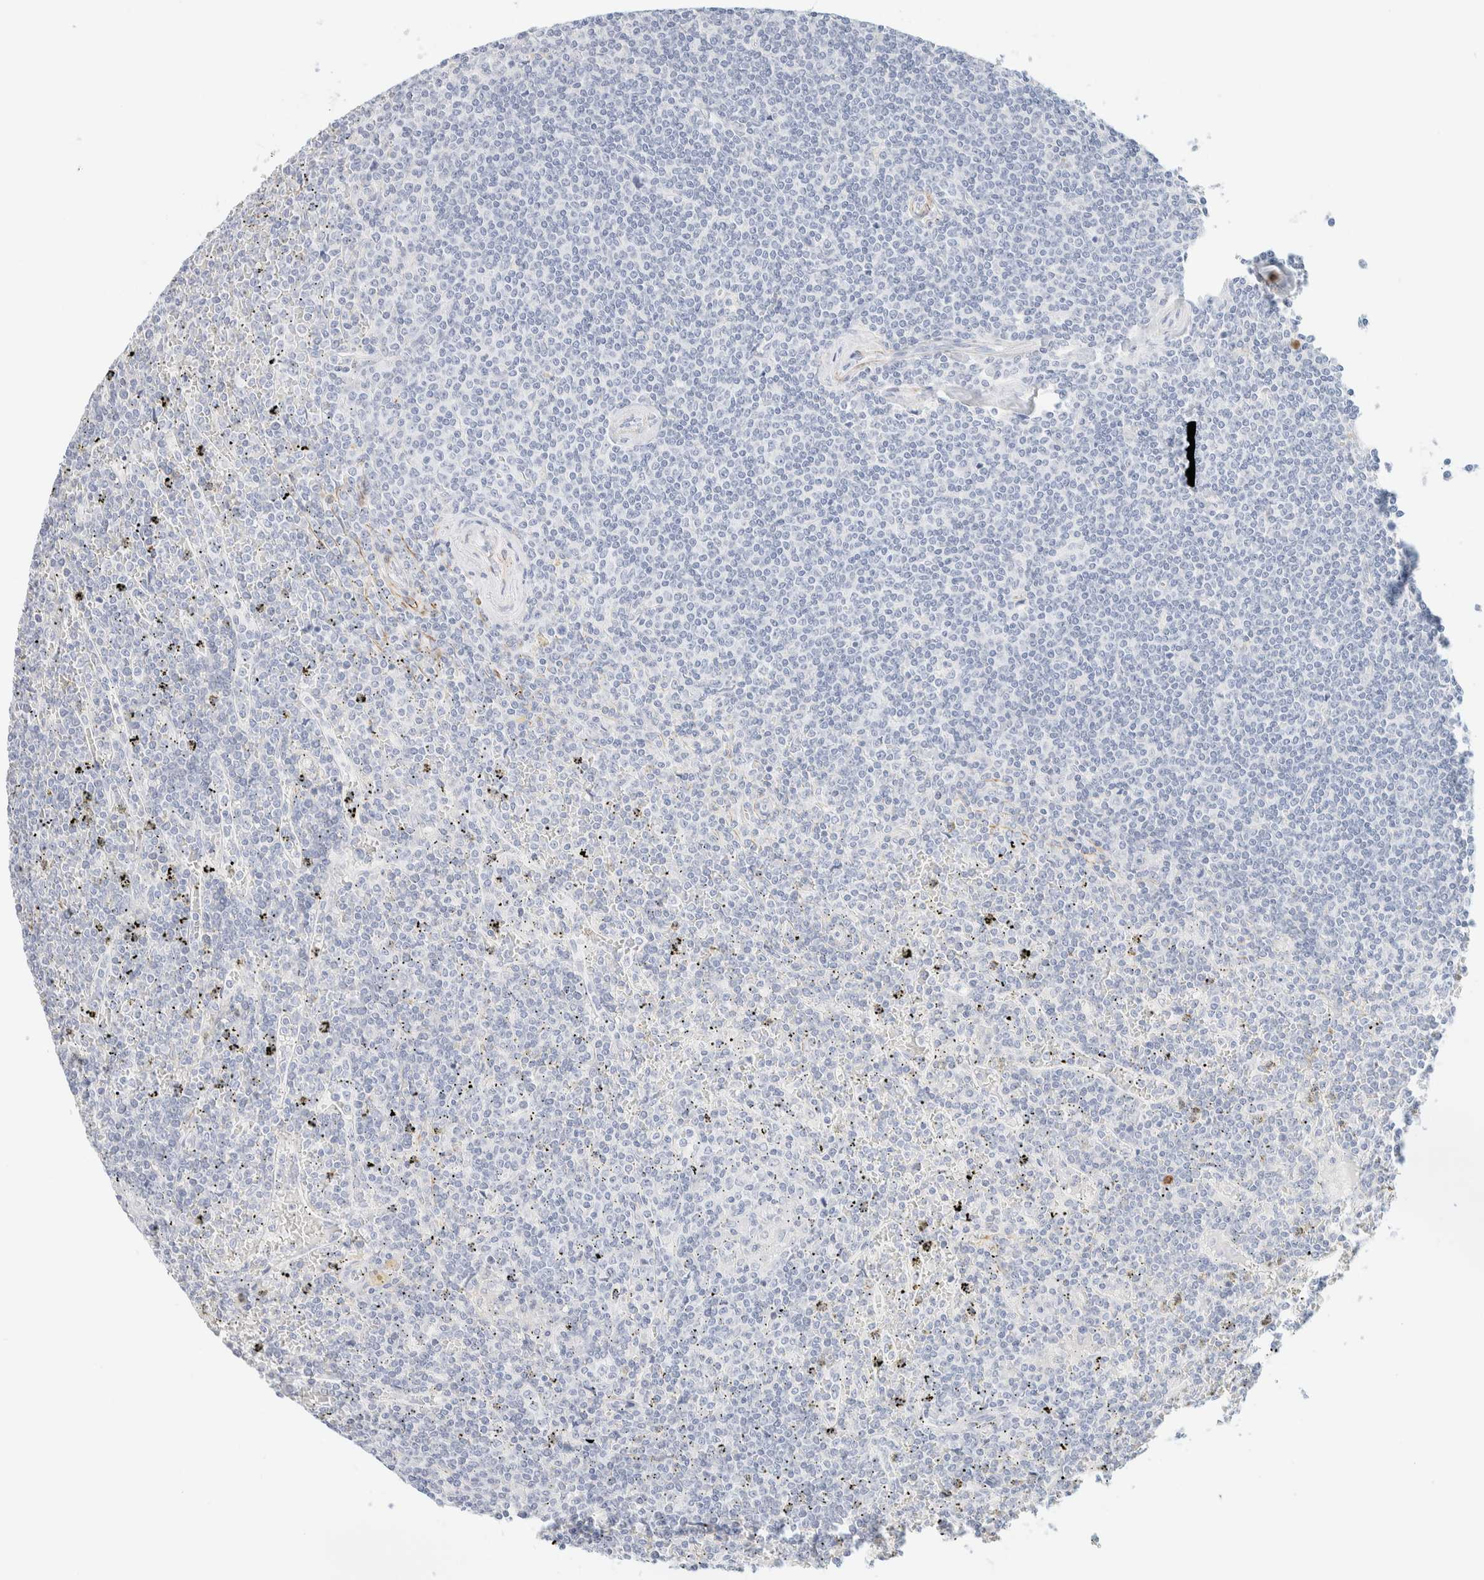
{"staining": {"intensity": "negative", "quantity": "none", "location": "none"}, "tissue": "lymphoma", "cell_type": "Tumor cells", "image_type": "cancer", "snomed": [{"axis": "morphology", "description": "Malignant lymphoma, non-Hodgkin's type, Low grade"}, {"axis": "topography", "description": "Spleen"}], "caption": "IHC image of neoplastic tissue: human lymphoma stained with DAB exhibits no significant protein expression in tumor cells.", "gene": "AFMID", "patient": {"sex": "female", "age": 19}}